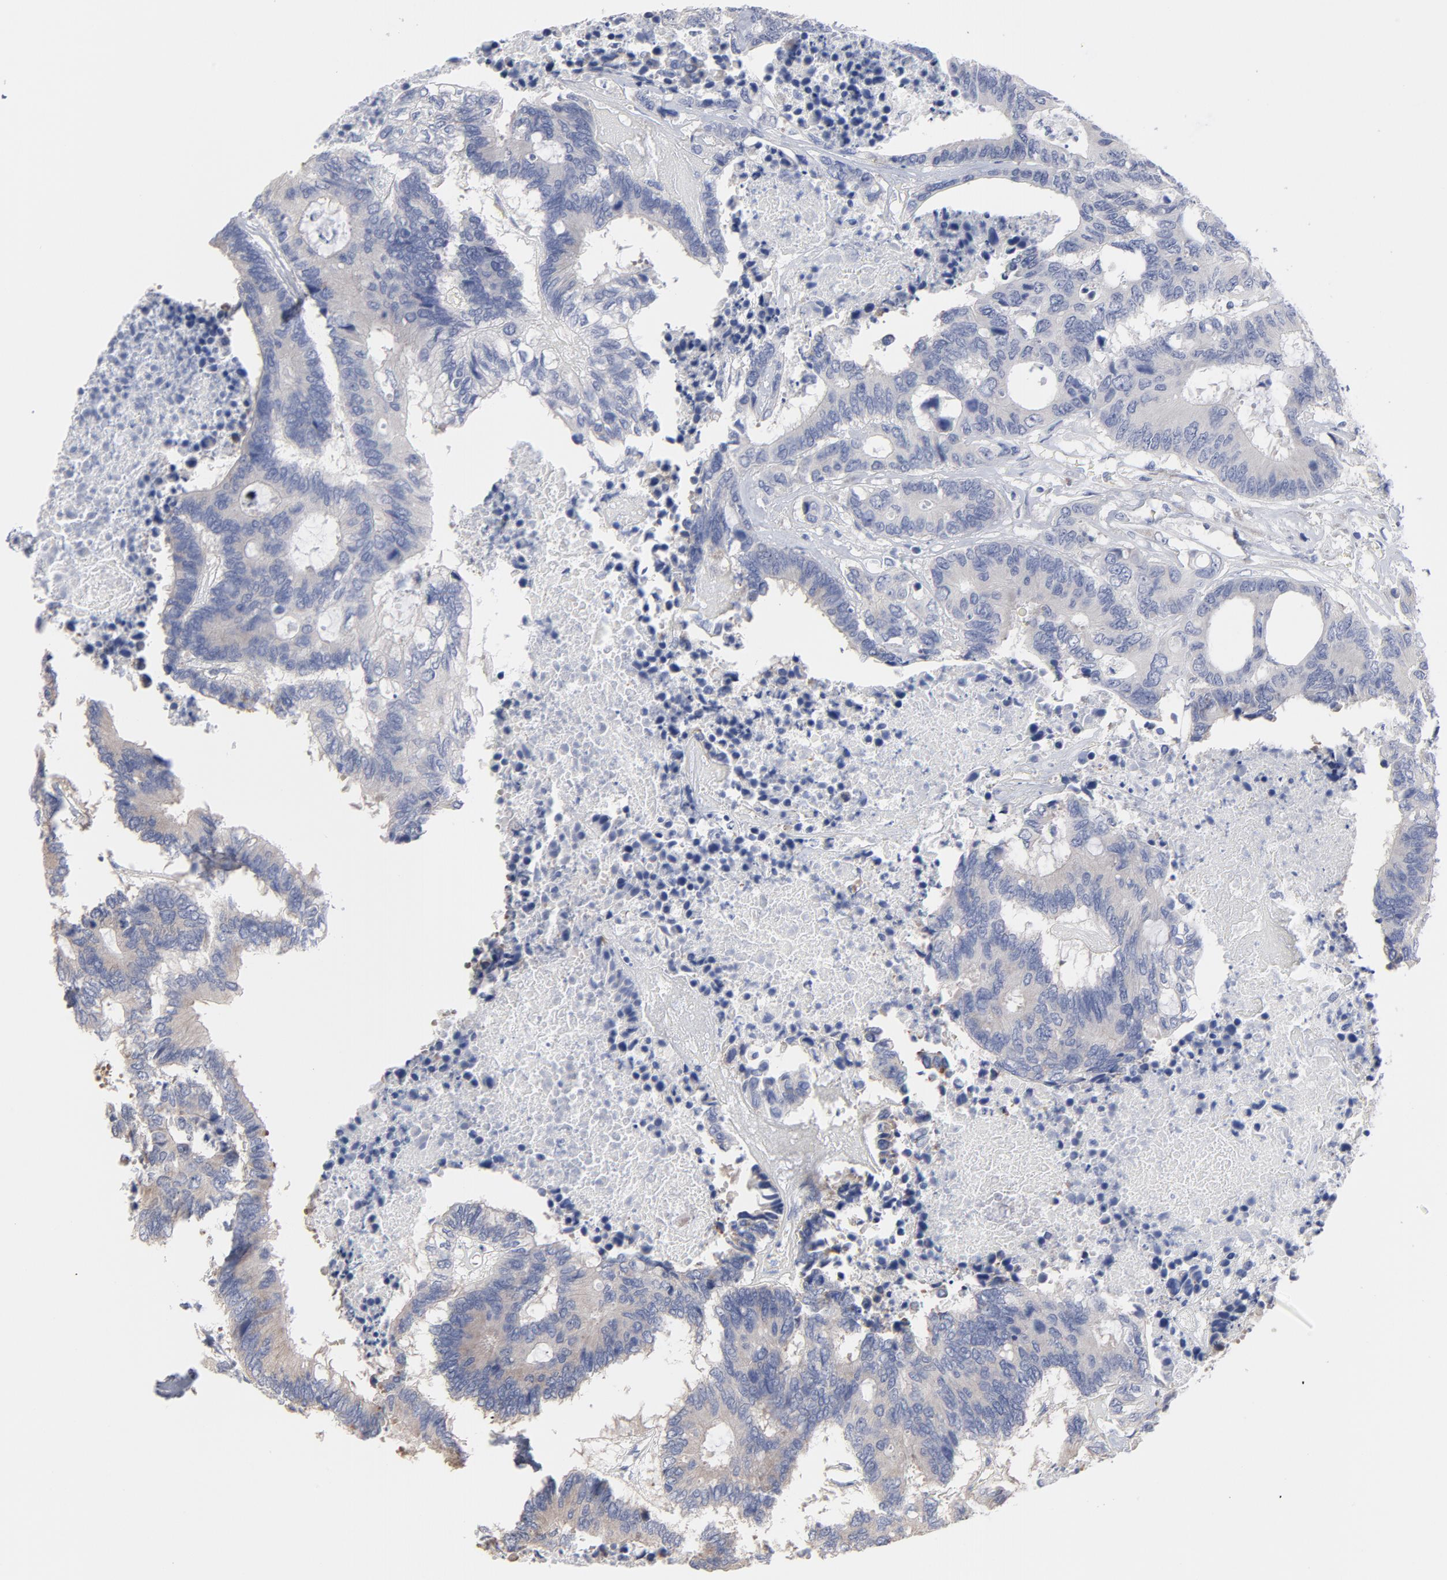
{"staining": {"intensity": "negative", "quantity": "none", "location": "none"}, "tissue": "colorectal cancer", "cell_type": "Tumor cells", "image_type": "cancer", "snomed": [{"axis": "morphology", "description": "Adenocarcinoma, NOS"}, {"axis": "topography", "description": "Rectum"}], "caption": "There is no significant expression in tumor cells of colorectal cancer (adenocarcinoma). (IHC, brightfield microscopy, high magnification).", "gene": "CPE", "patient": {"sex": "male", "age": 55}}